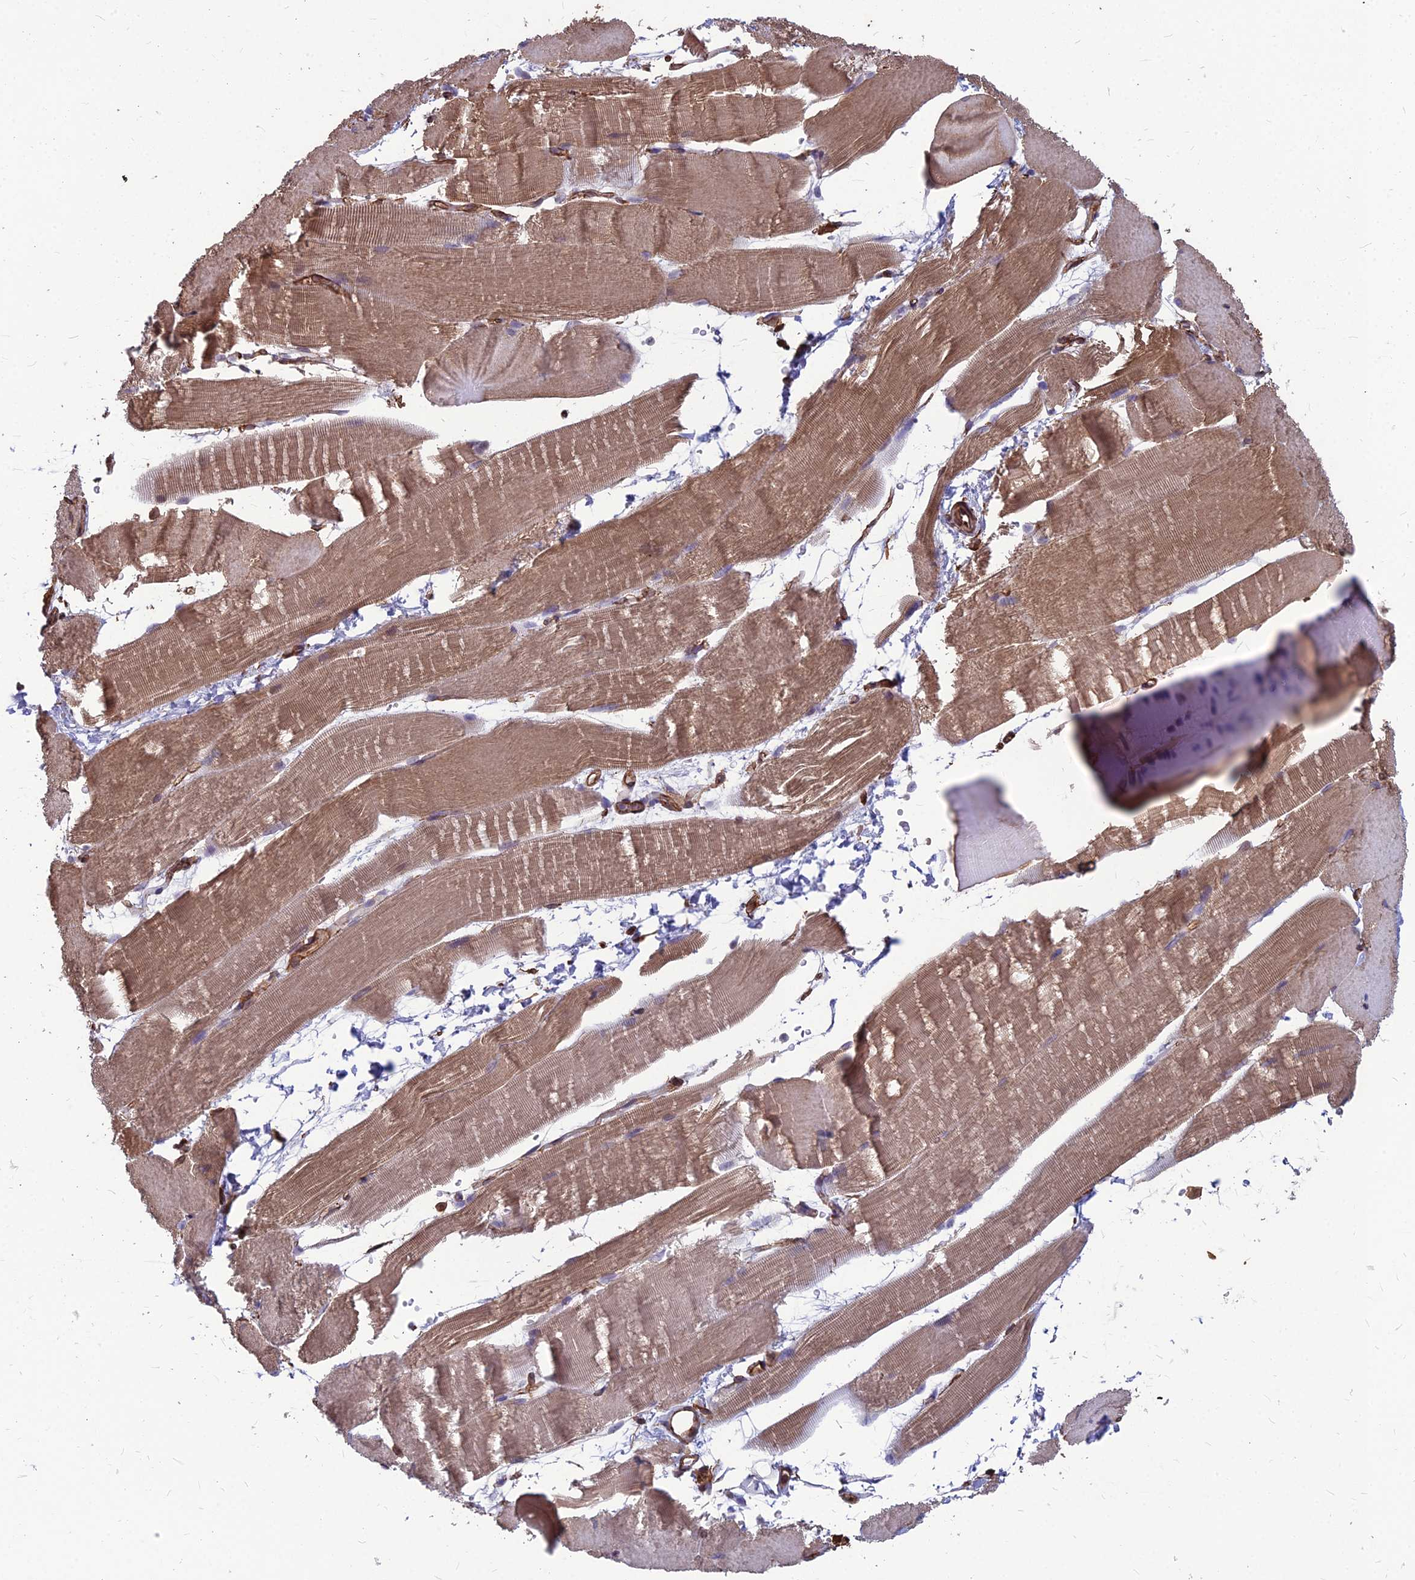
{"staining": {"intensity": "moderate", "quantity": ">75%", "location": "cytoplasmic/membranous,nuclear"}, "tissue": "skeletal muscle", "cell_type": "Myocytes", "image_type": "normal", "snomed": [{"axis": "morphology", "description": "Normal tissue, NOS"}, {"axis": "topography", "description": "Skeletal muscle"}, {"axis": "topography", "description": "Parathyroid gland"}], "caption": "Skeletal muscle stained with immunohistochemistry (IHC) demonstrates moderate cytoplasmic/membranous,nuclear expression in approximately >75% of myocytes. (DAB (3,3'-diaminobenzidine) = brown stain, brightfield microscopy at high magnification).", "gene": "LSM6", "patient": {"sex": "female", "age": 37}}